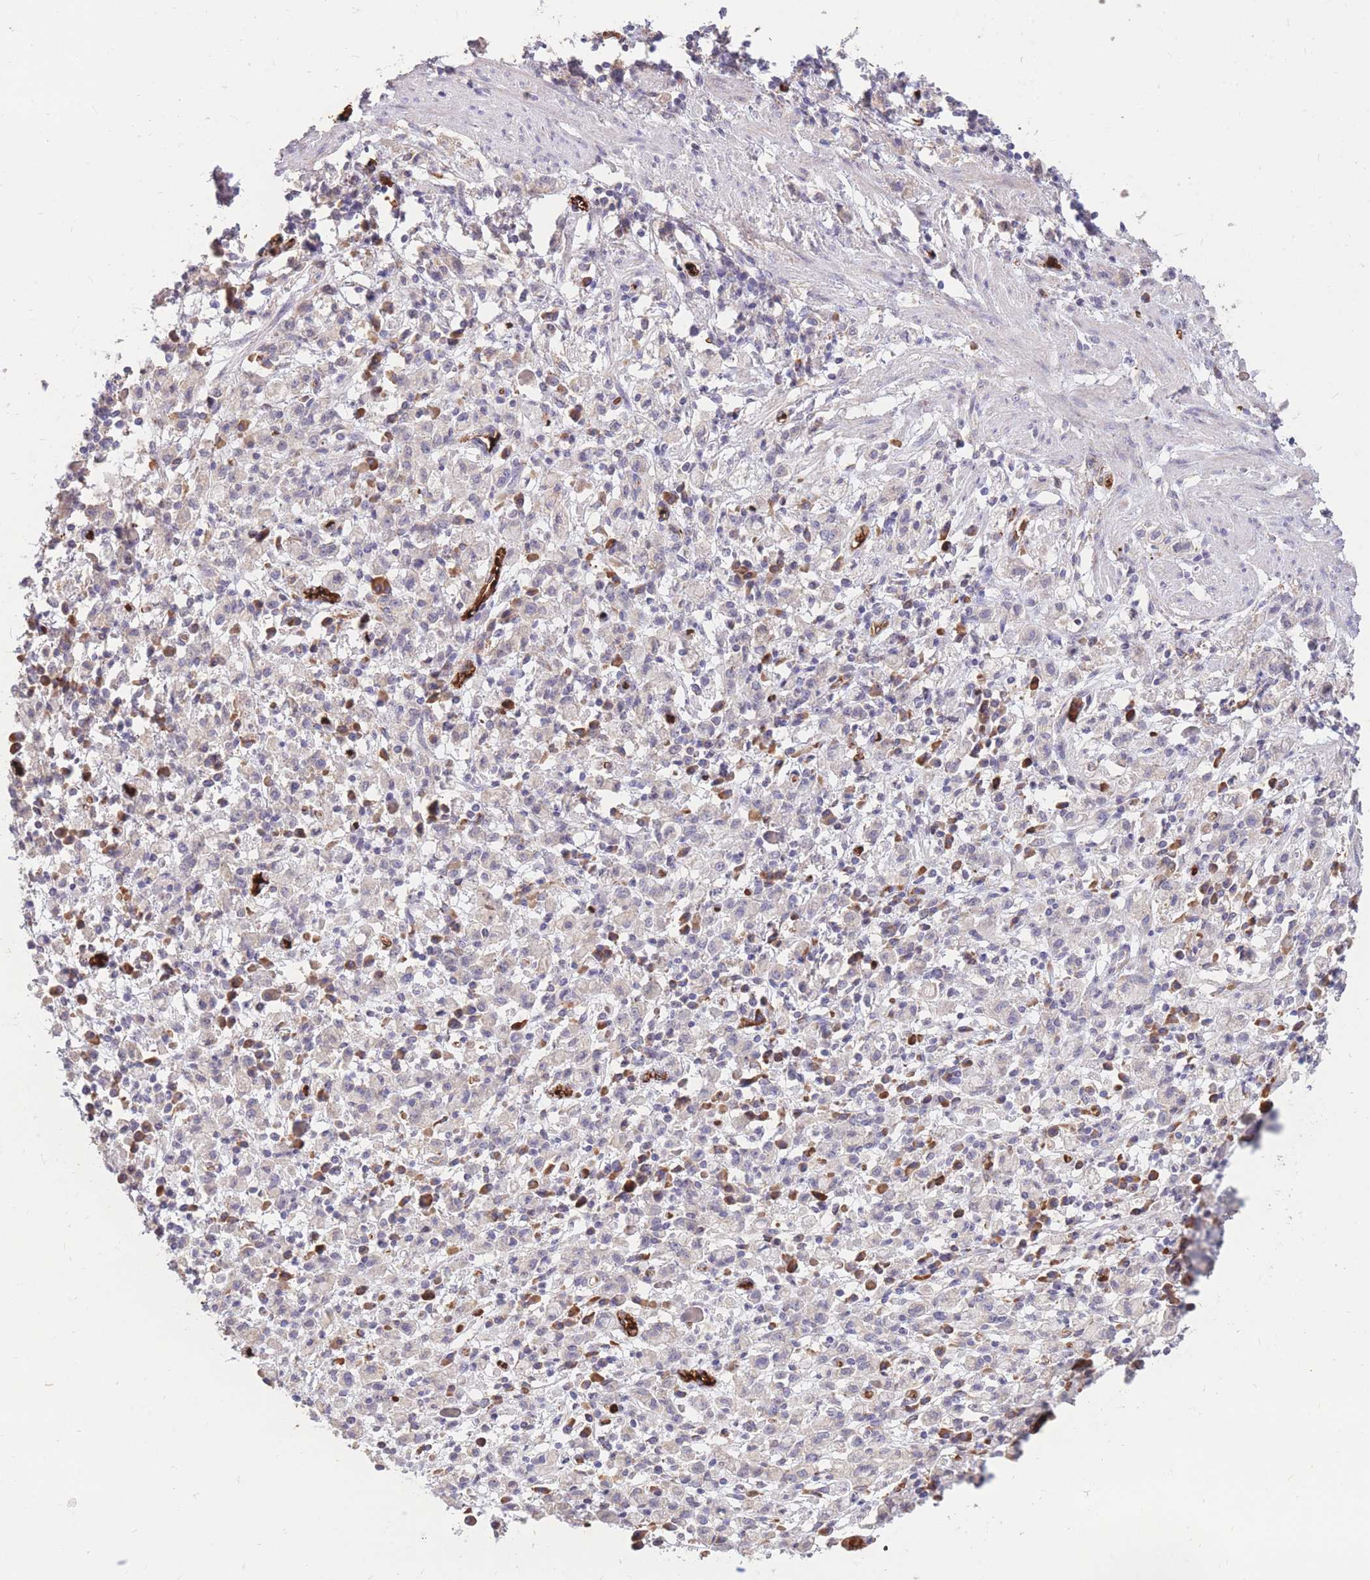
{"staining": {"intensity": "negative", "quantity": "none", "location": "none"}, "tissue": "stomach cancer", "cell_type": "Tumor cells", "image_type": "cancer", "snomed": [{"axis": "morphology", "description": "Adenocarcinoma, NOS"}, {"axis": "topography", "description": "Stomach"}], "caption": "The histopathology image shows no staining of tumor cells in stomach cancer (adenocarcinoma).", "gene": "ATP10D", "patient": {"sex": "male", "age": 77}}